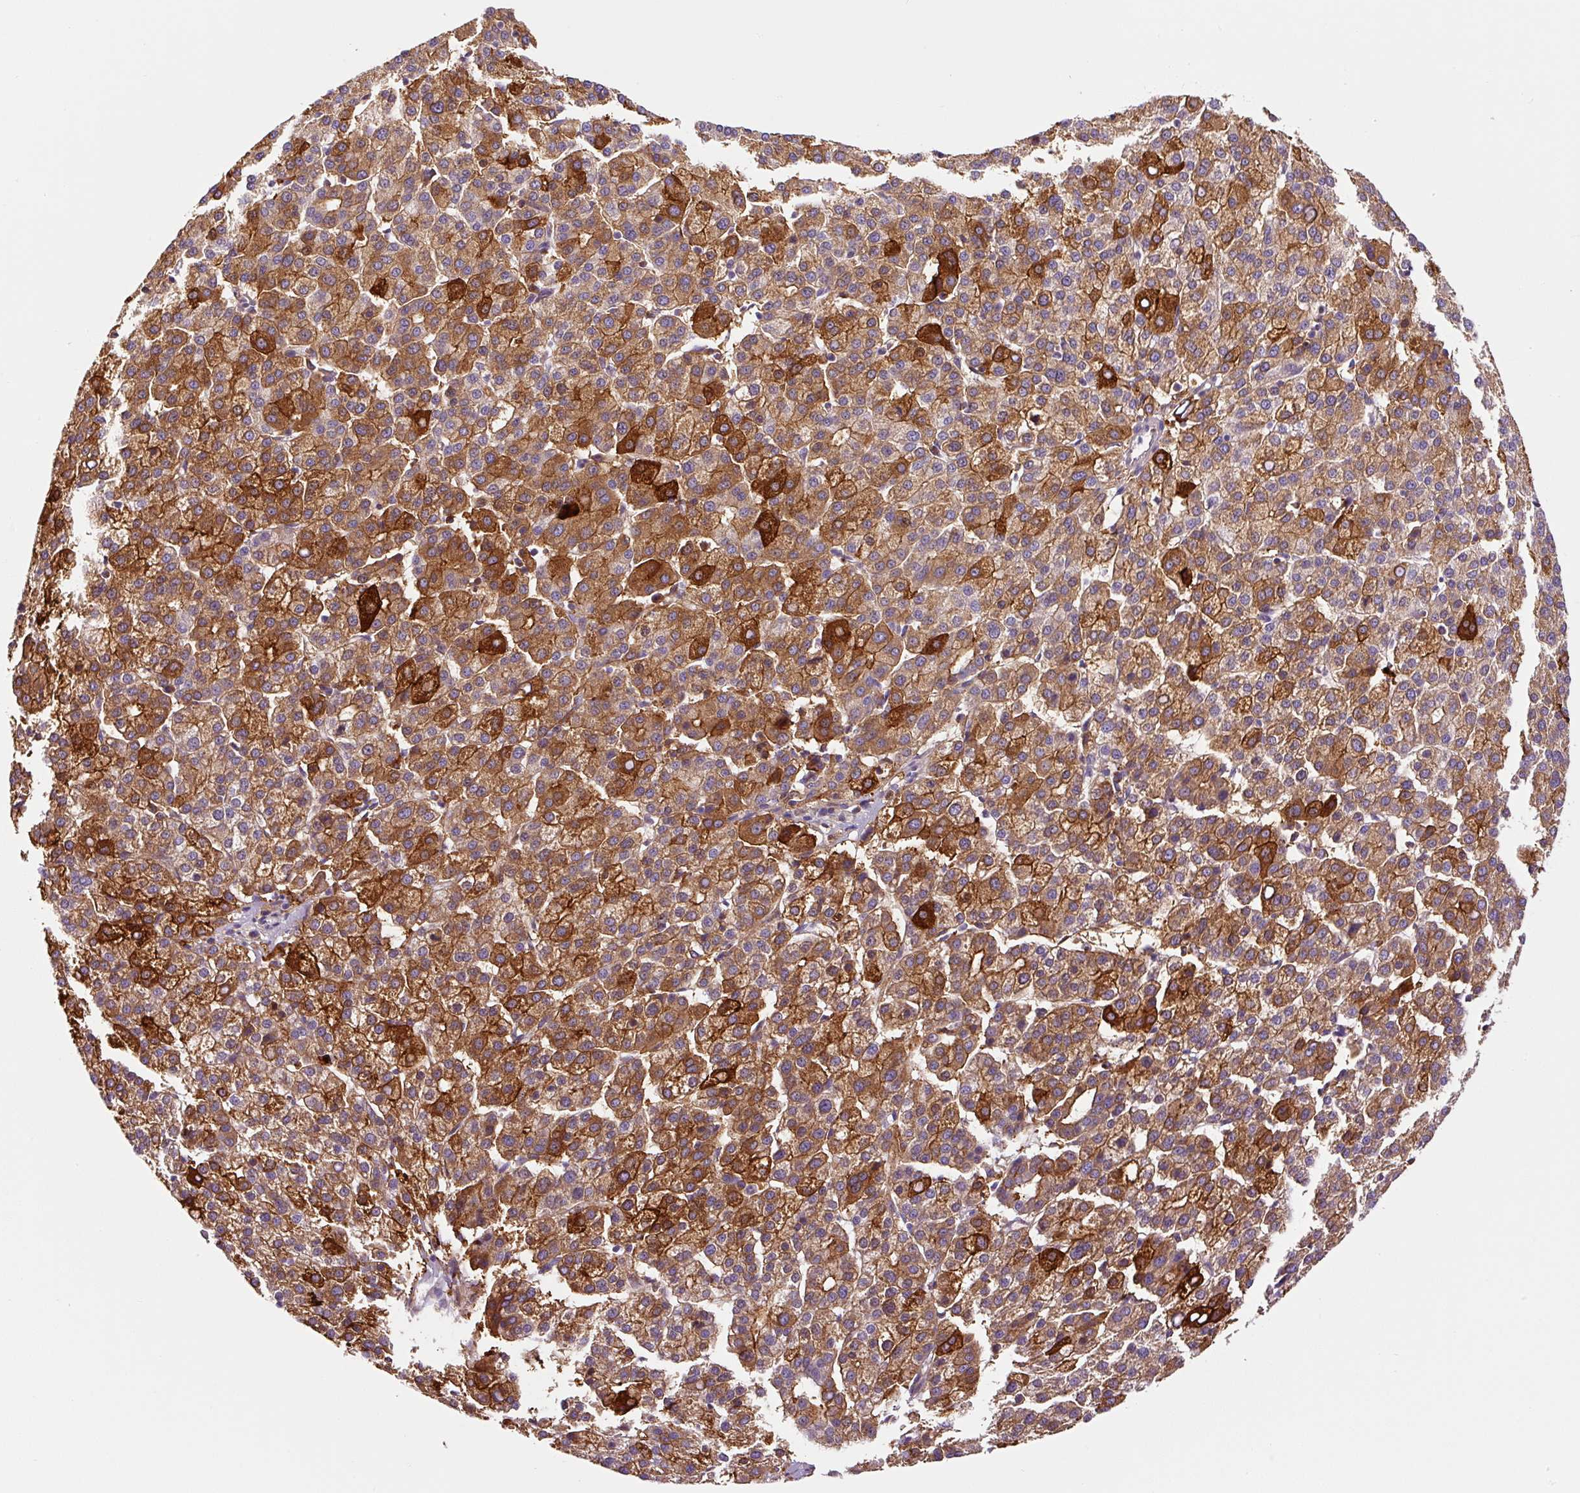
{"staining": {"intensity": "strong", "quantity": ">75%", "location": "cytoplasmic/membranous"}, "tissue": "liver cancer", "cell_type": "Tumor cells", "image_type": "cancer", "snomed": [{"axis": "morphology", "description": "Carcinoma, Hepatocellular, NOS"}, {"axis": "topography", "description": "Liver"}], "caption": "Immunohistochemical staining of liver hepatocellular carcinoma exhibits high levels of strong cytoplasmic/membranous protein positivity in about >75% of tumor cells. (DAB (3,3'-diaminobenzidine) IHC with brightfield microscopy, high magnification).", "gene": "FUT10", "patient": {"sex": "female", "age": 58}}